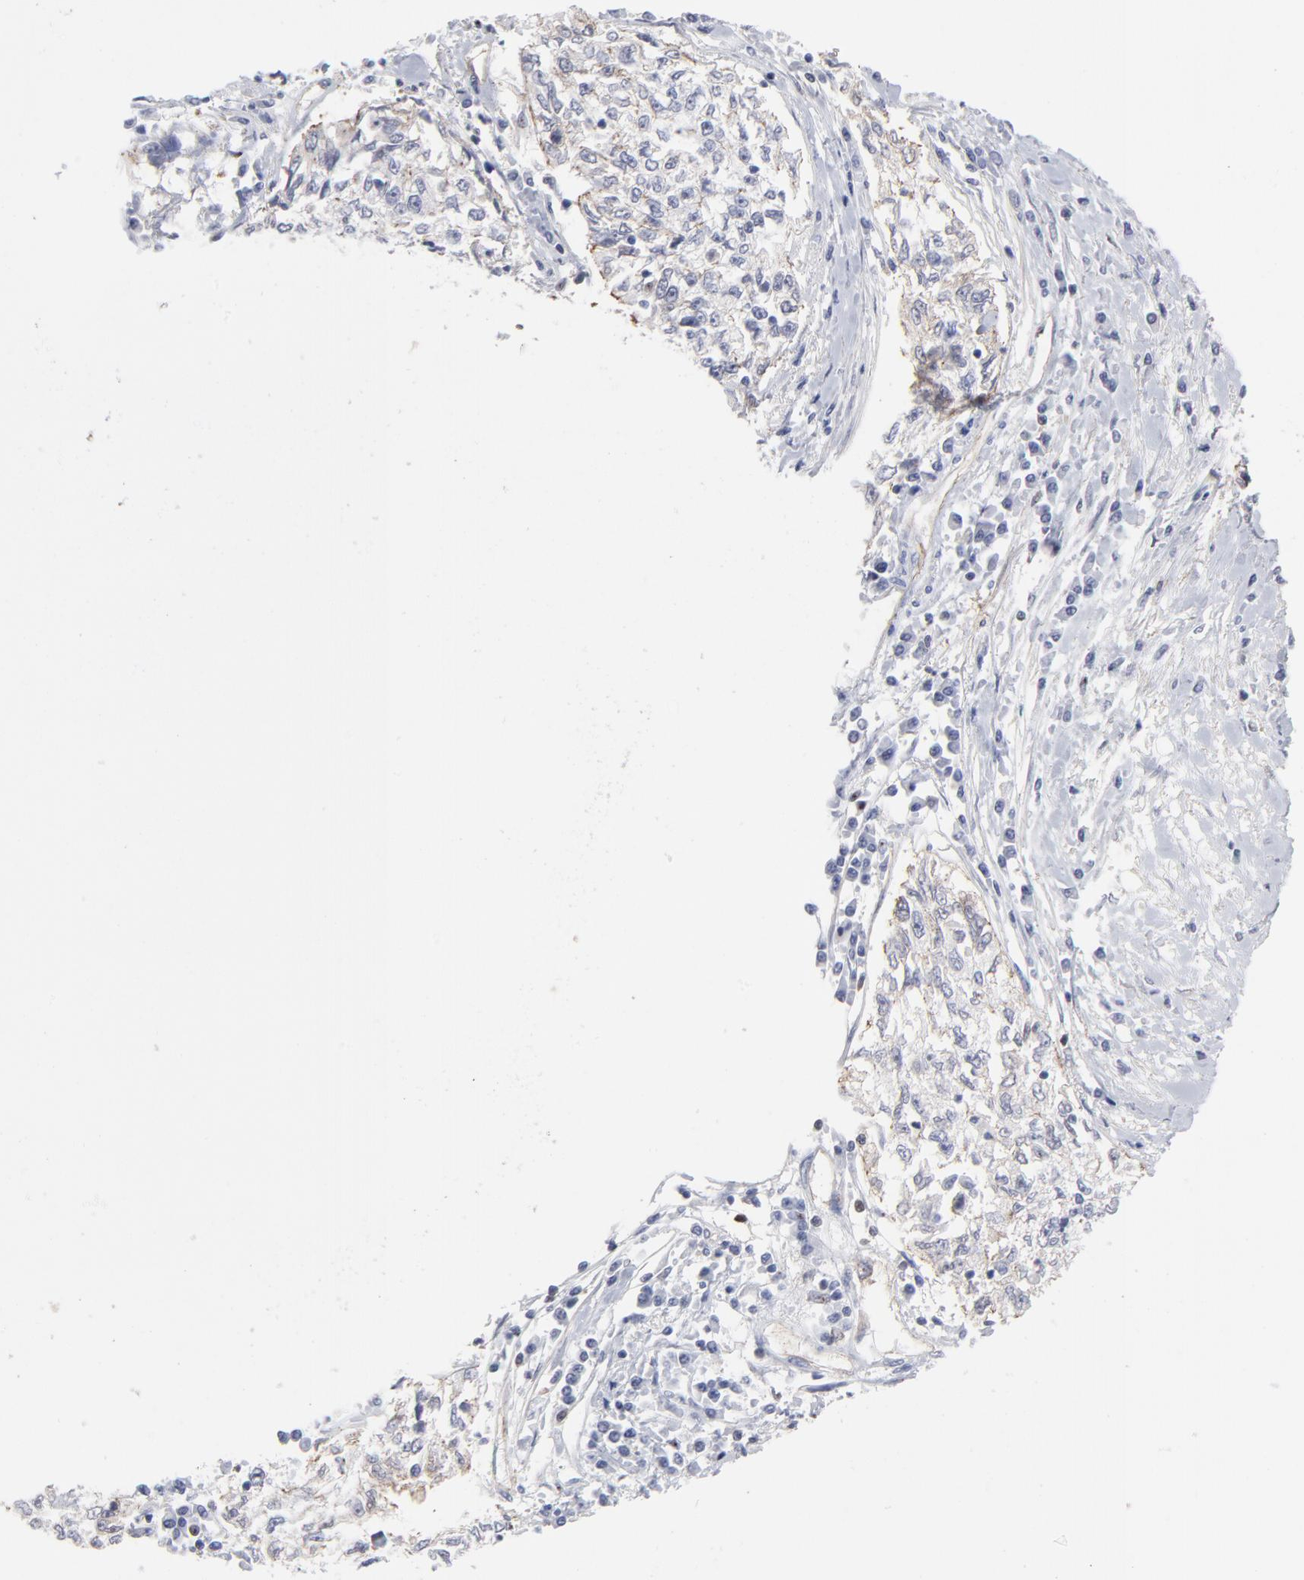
{"staining": {"intensity": "negative", "quantity": "none", "location": "none"}, "tissue": "cervical cancer", "cell_type": "Tumor cells", "image_type": "cancer", "snomed": [{"axis": "morphology", "description": "Normal tissue, NOS"}, {"axis": "morphology", "description": "Squamous cell carcinoma, NOS"}, {"axis": "topography", "description": "Cervix"}], "caption": "DAB immunohistochemical staining of cervical cancer (squamous cell carcinoma) reveals no significant positivity in tumor cells.", "gene": "PXN", "patient": {"sex": "female", "age": 45}}